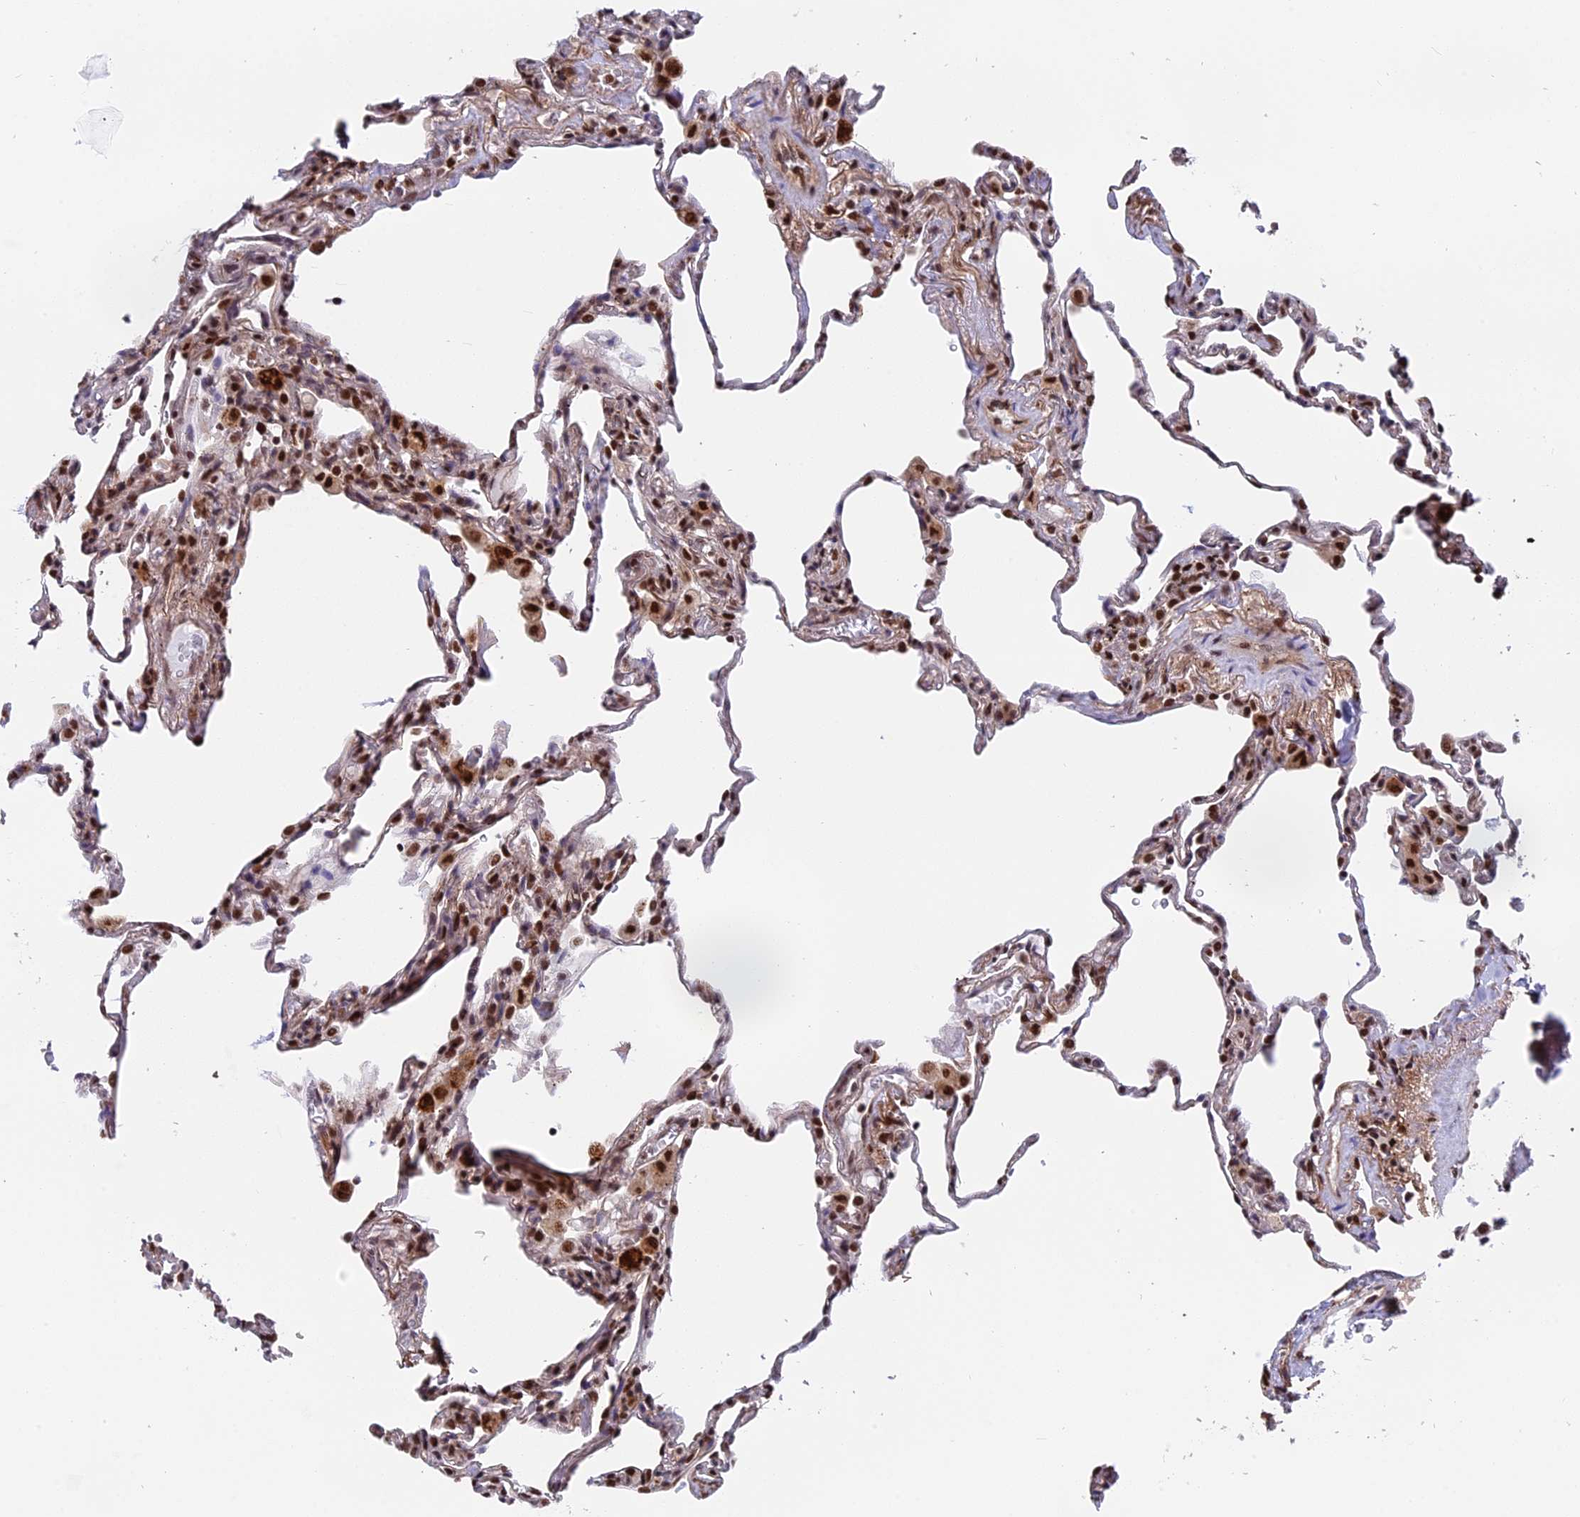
{"staining": {"intensity": "strong", "quantity": ">75%", "location": "nuclear"}, "tissue": "lung", "cell_type": "Alveolar cells", "image_type": "normal", "snomed": [{"axis": "morphology", "description": "Normal tissue, NOS"}, {"axis": "topography", "description": "Lung"}], "caption": "Immunohistochemistry histopathology image of benign lung: human lung stained using IHC displays high levels of strong protein expression localized specifically in the nuclear of alveolar cells, appearing as a nuclear brown color.", "gene": "RAMACL", "patient": {"sex": "male", "age": 59}}